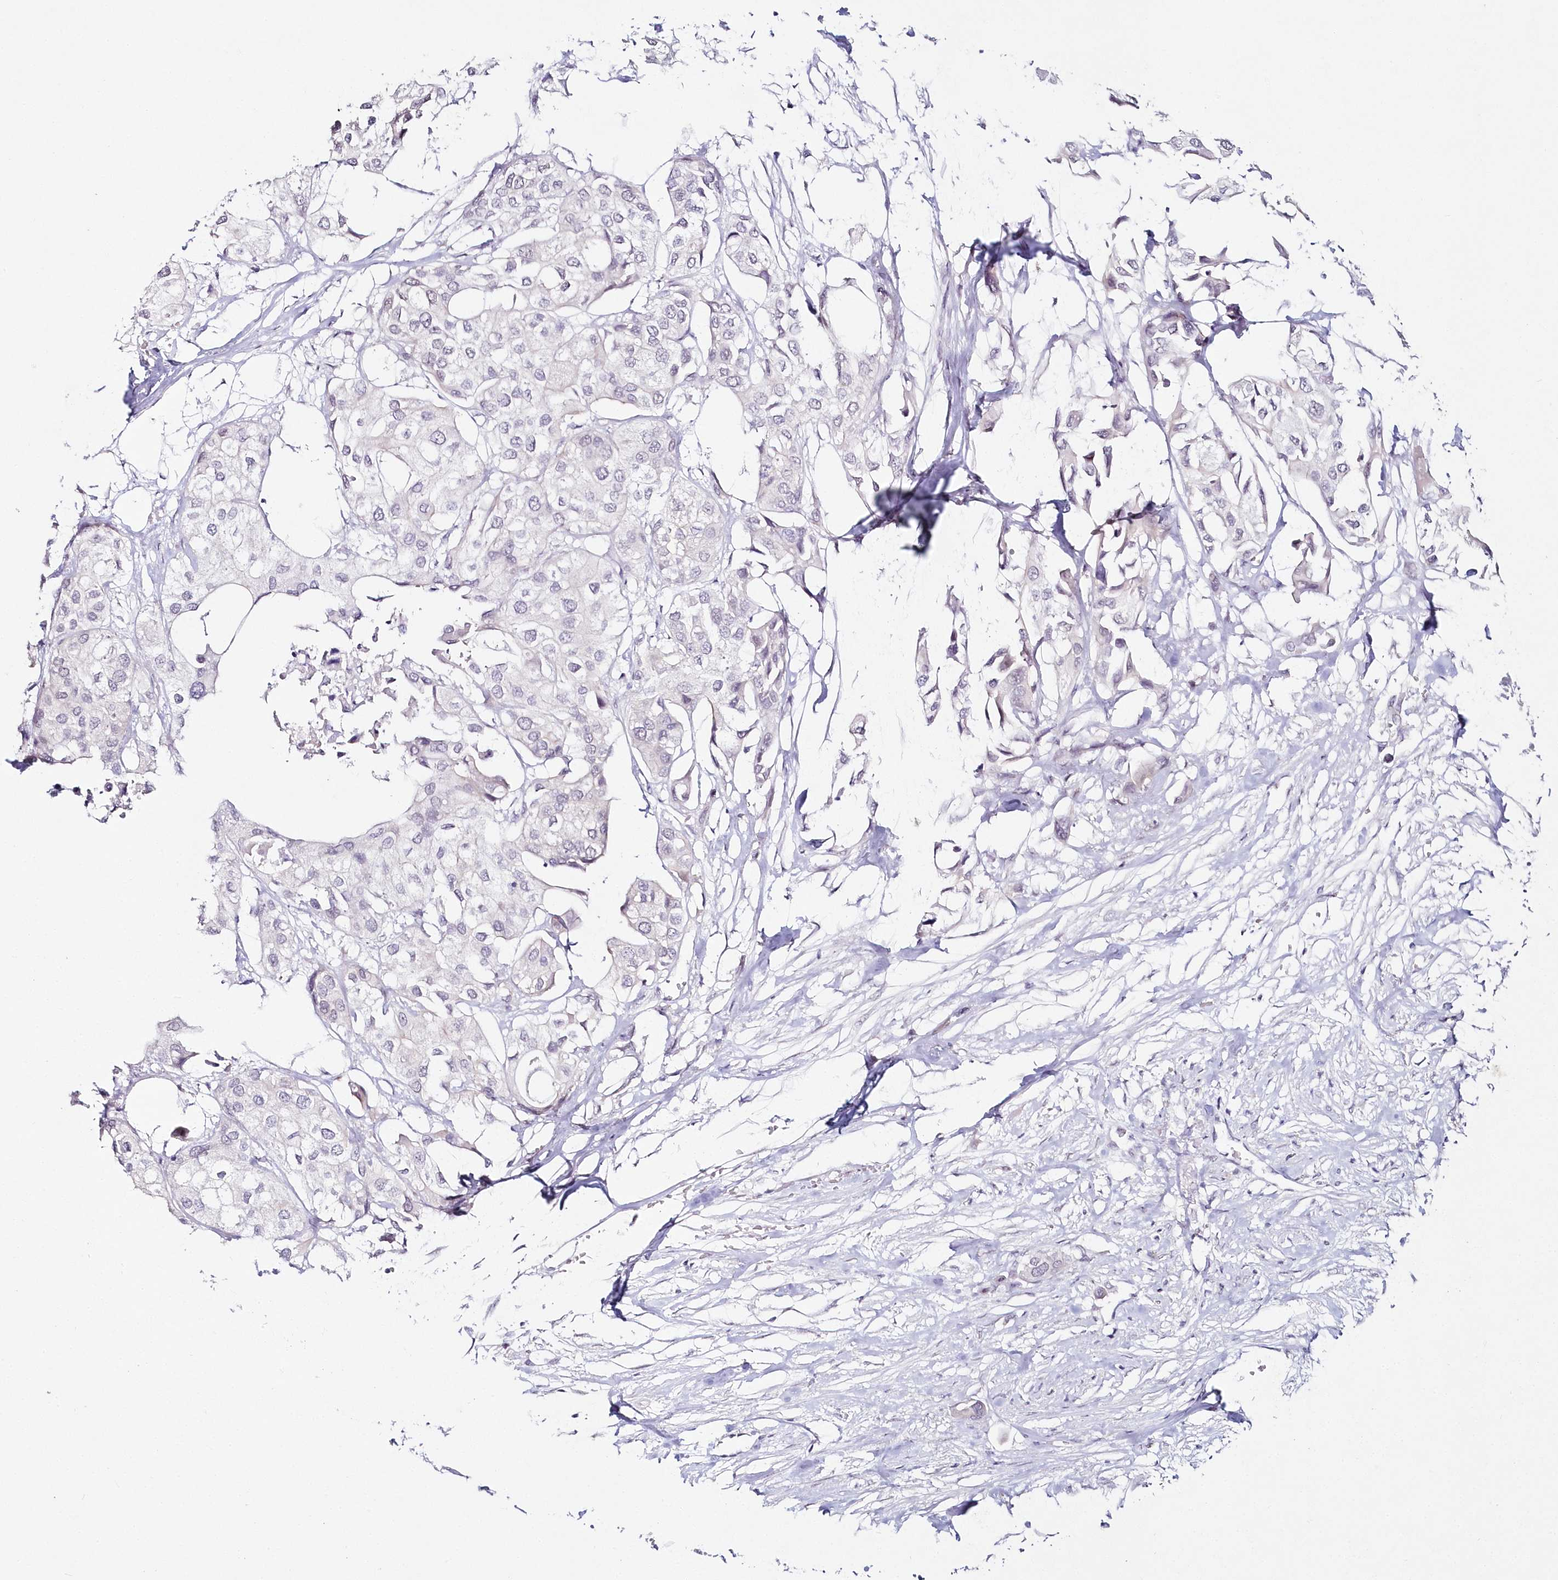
{"staining": {"intensity": "negative", "quantity": "none", "location": "none"}, "tissue": "urothelial cancer", "cell_type": "Tumor cells", "image_type": "cancer", "snomed": [{"axis": "morphology", "description": "Urothelial carcinoma, High grade"}, {"axis": "topography", "description": "Urinary bladder"}], "caption": "An image of urothelial cancer stained for a protein shows no brown staining in tumor cells. (Immunohistochemistry (ihc), brightfield microscopy, high magnification).", "gene": "HYCC2", "patient": {"sex": "male", "age": 64}}